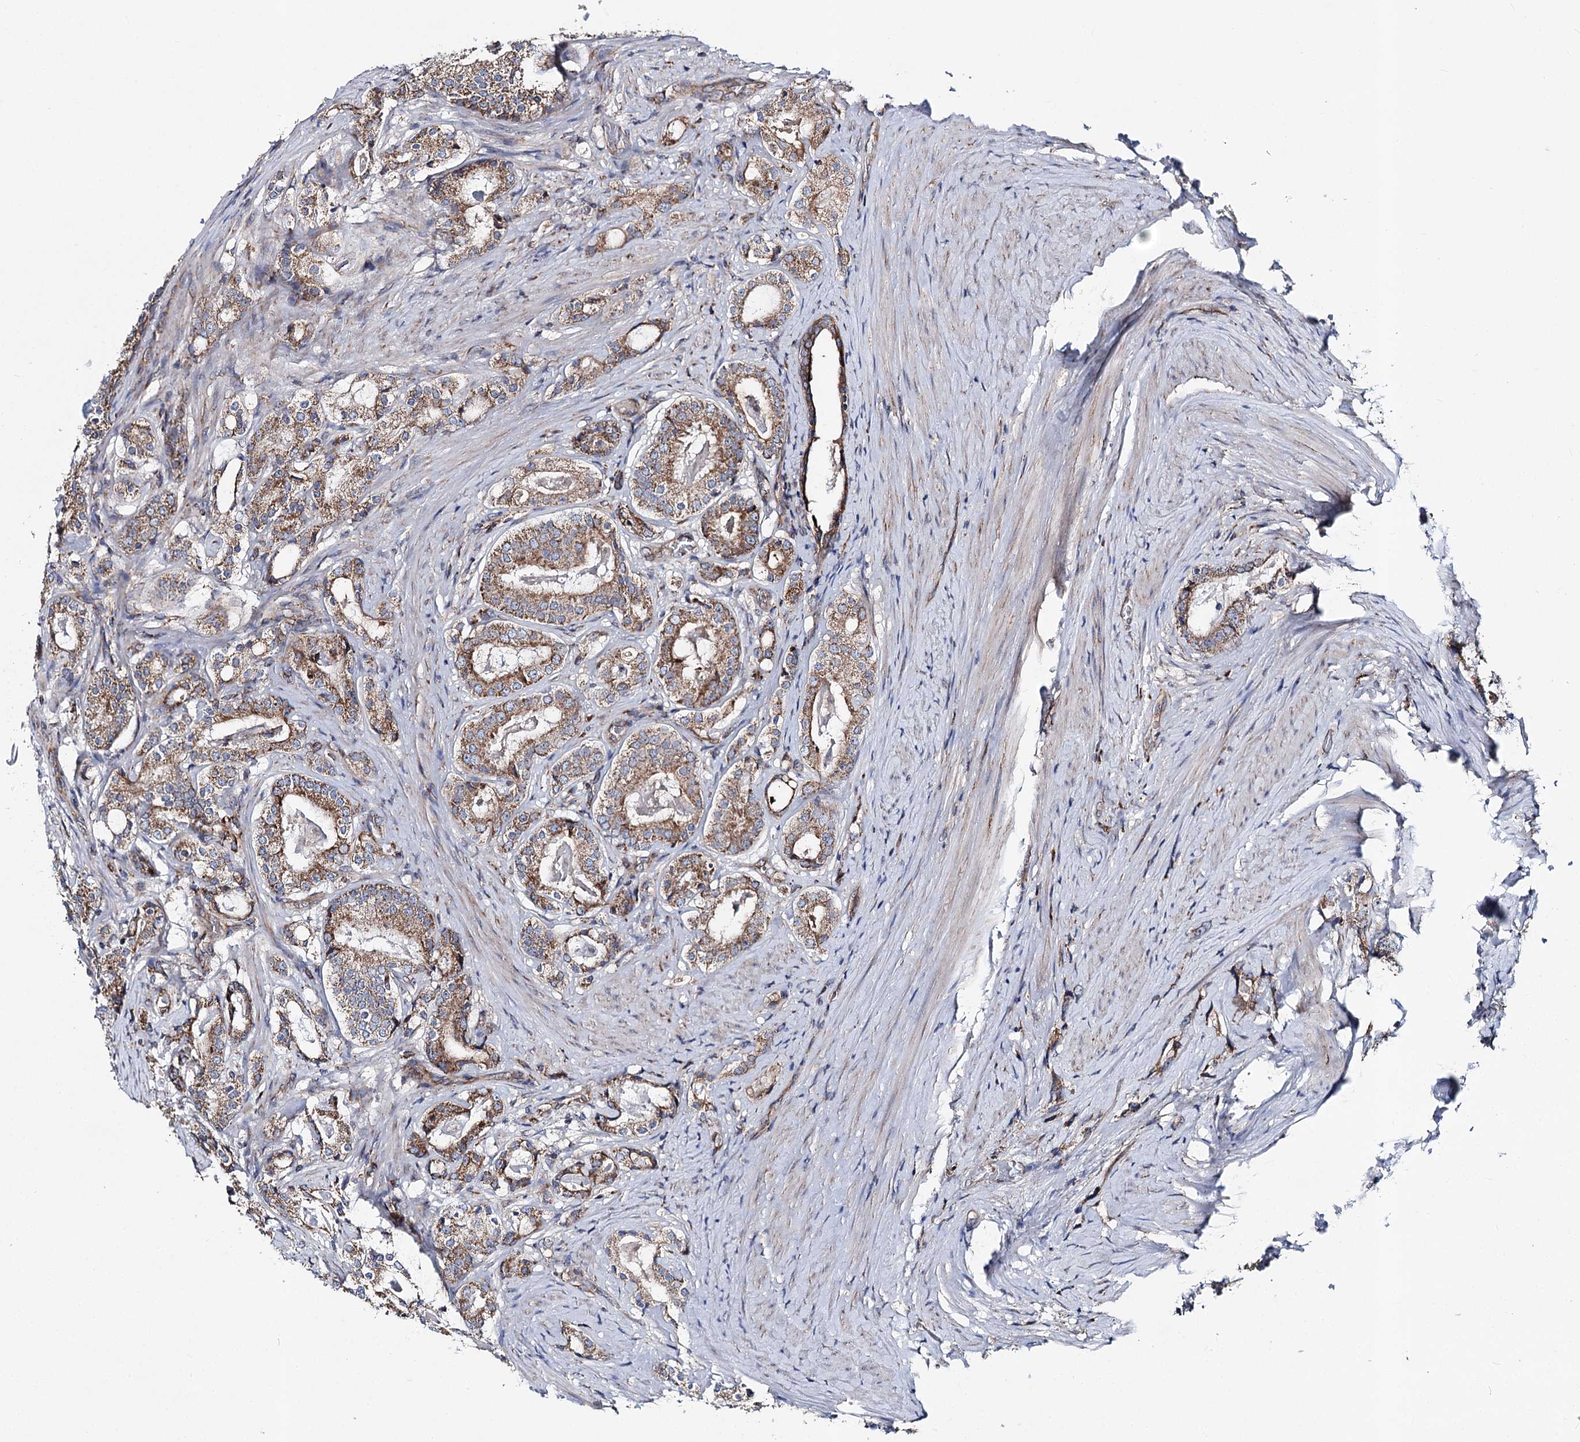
{"staining": {"intensity": "moderate", "quantity": ">75%", "location": "cytoplasmic/membranous"}, "tissue": "prostate cancer", "cell_type": "Tumor cells", "image_type": "cancer", "snomed": [{"axis": "morphology", "description": "Adenocarcinoma, High grade"}, {"axis": "topography", "description": "Prostate"}], "caption": "Immunohistochemical staining of prostate cancer demonstrates medium levels of moderate cytoplasmic/membranous protein staining in about >75% of tumor cells.", "gene": "MSANTD2", "patient": {"sex": "male", "age": 63}}